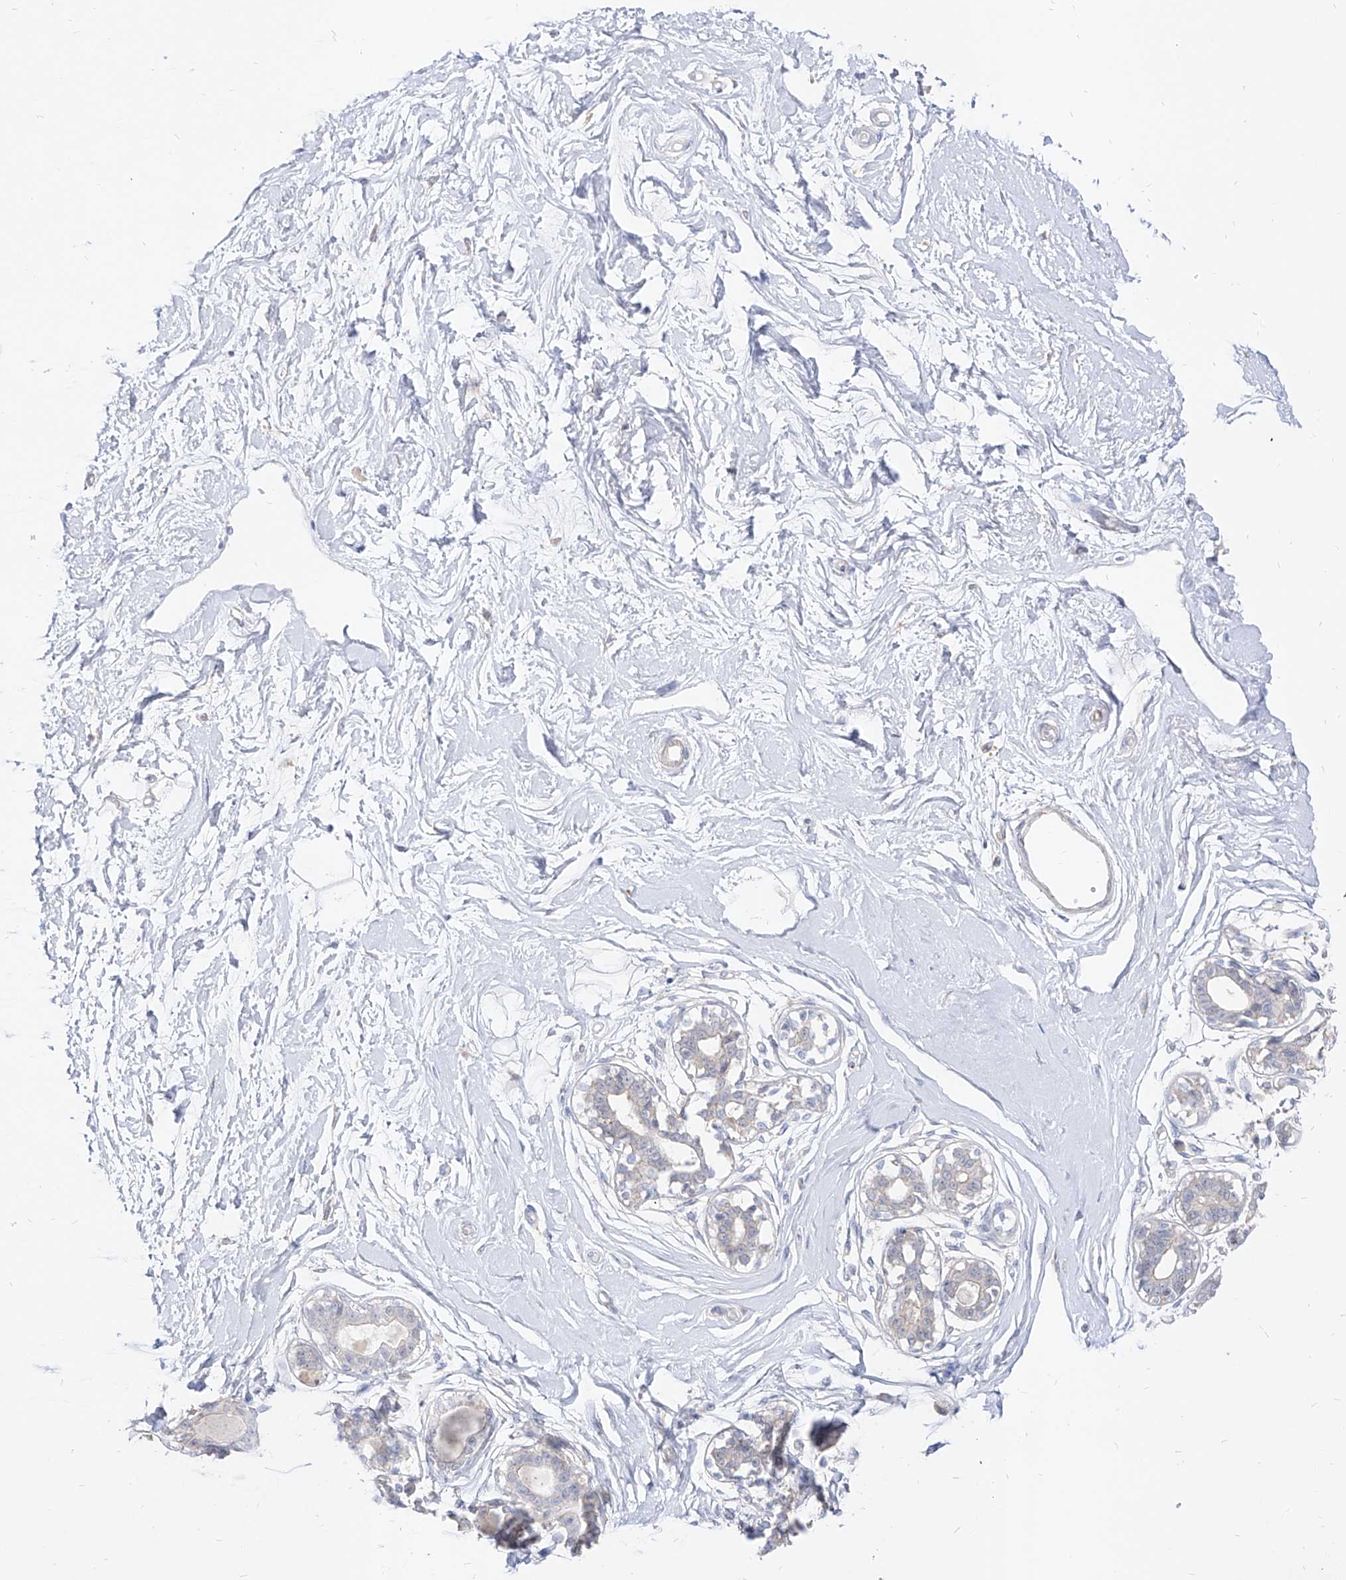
{"staining": {"intensity": "negative", "quantity": "none", "location": "none"}, "tissue": "breast", "cell_type": "Adipocytes", "image_type": "normal", "snomed": [{"axis": "morphology", "description": "Normal tissue, NOS"}, {"axis": "topography", "description": "Breast"}], "caption": "Image shows no protein staining in adipocytes of unremarkable breast.", "gene": "RBFOX3", "patient": {"sex": "female", "age": 45}}